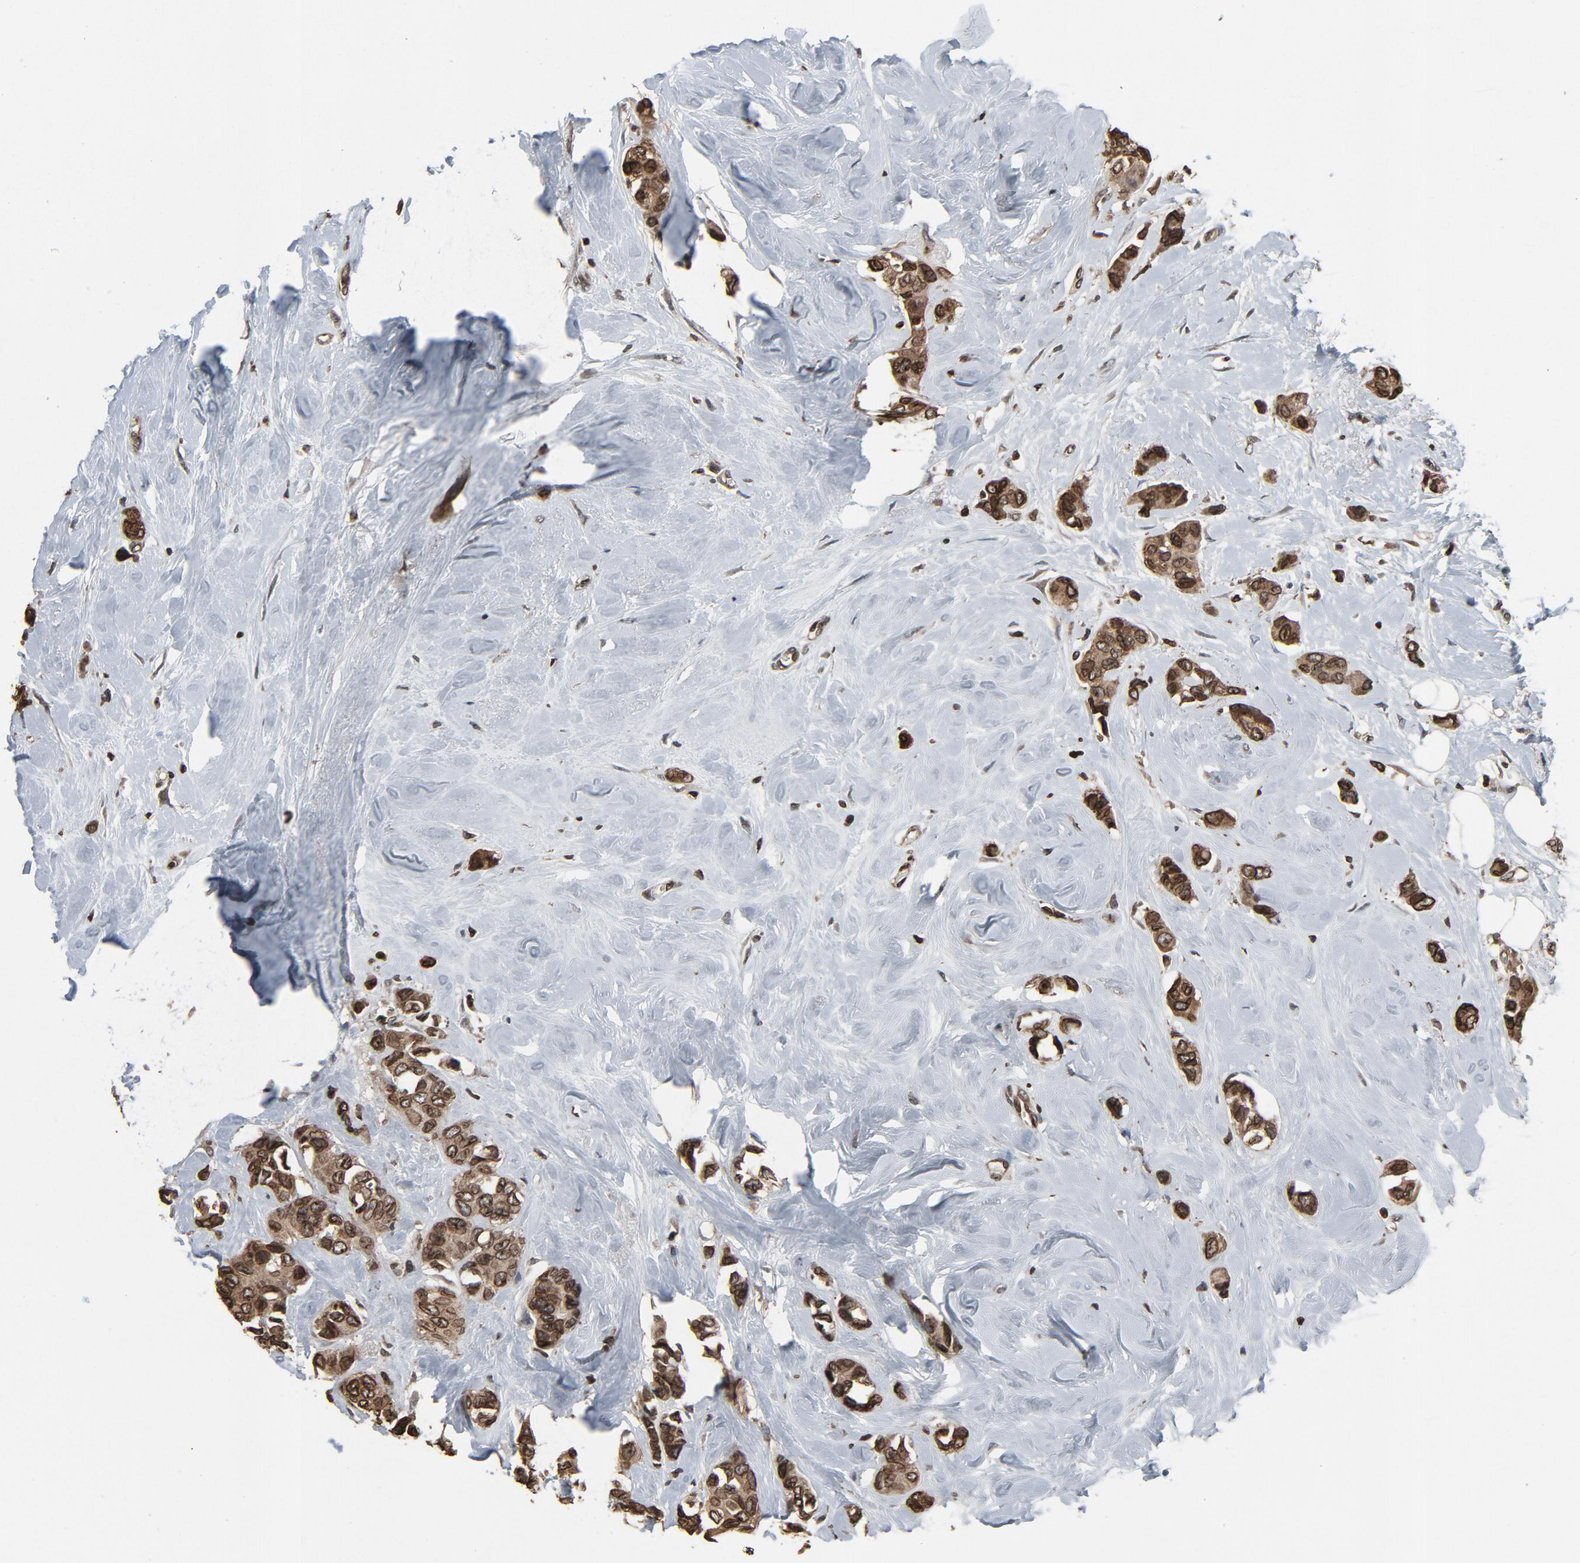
{"staining": {"intensity": "moderate", "quantity": ">75%", "location": "cytoplasmic/membranous,nuclear"}, "tissue": "breast cancer", "cell_type": "Tumor cells", "image_type": "cancer", "snomed": [{"axis": "morphology", "description": "Duct carcinoma"}, {"axis": "topography", "description": "Breast"}], "caption": "Moderate cytoplasmic/membranous and nuclear positivity for a protein is identified in about >75% of tumor cells of breast cancer (invasive ductal carcinoma) using immunohistochemistry.", "gene": "UBE2D1", "patient": {"sex": "female", "age": 51}}